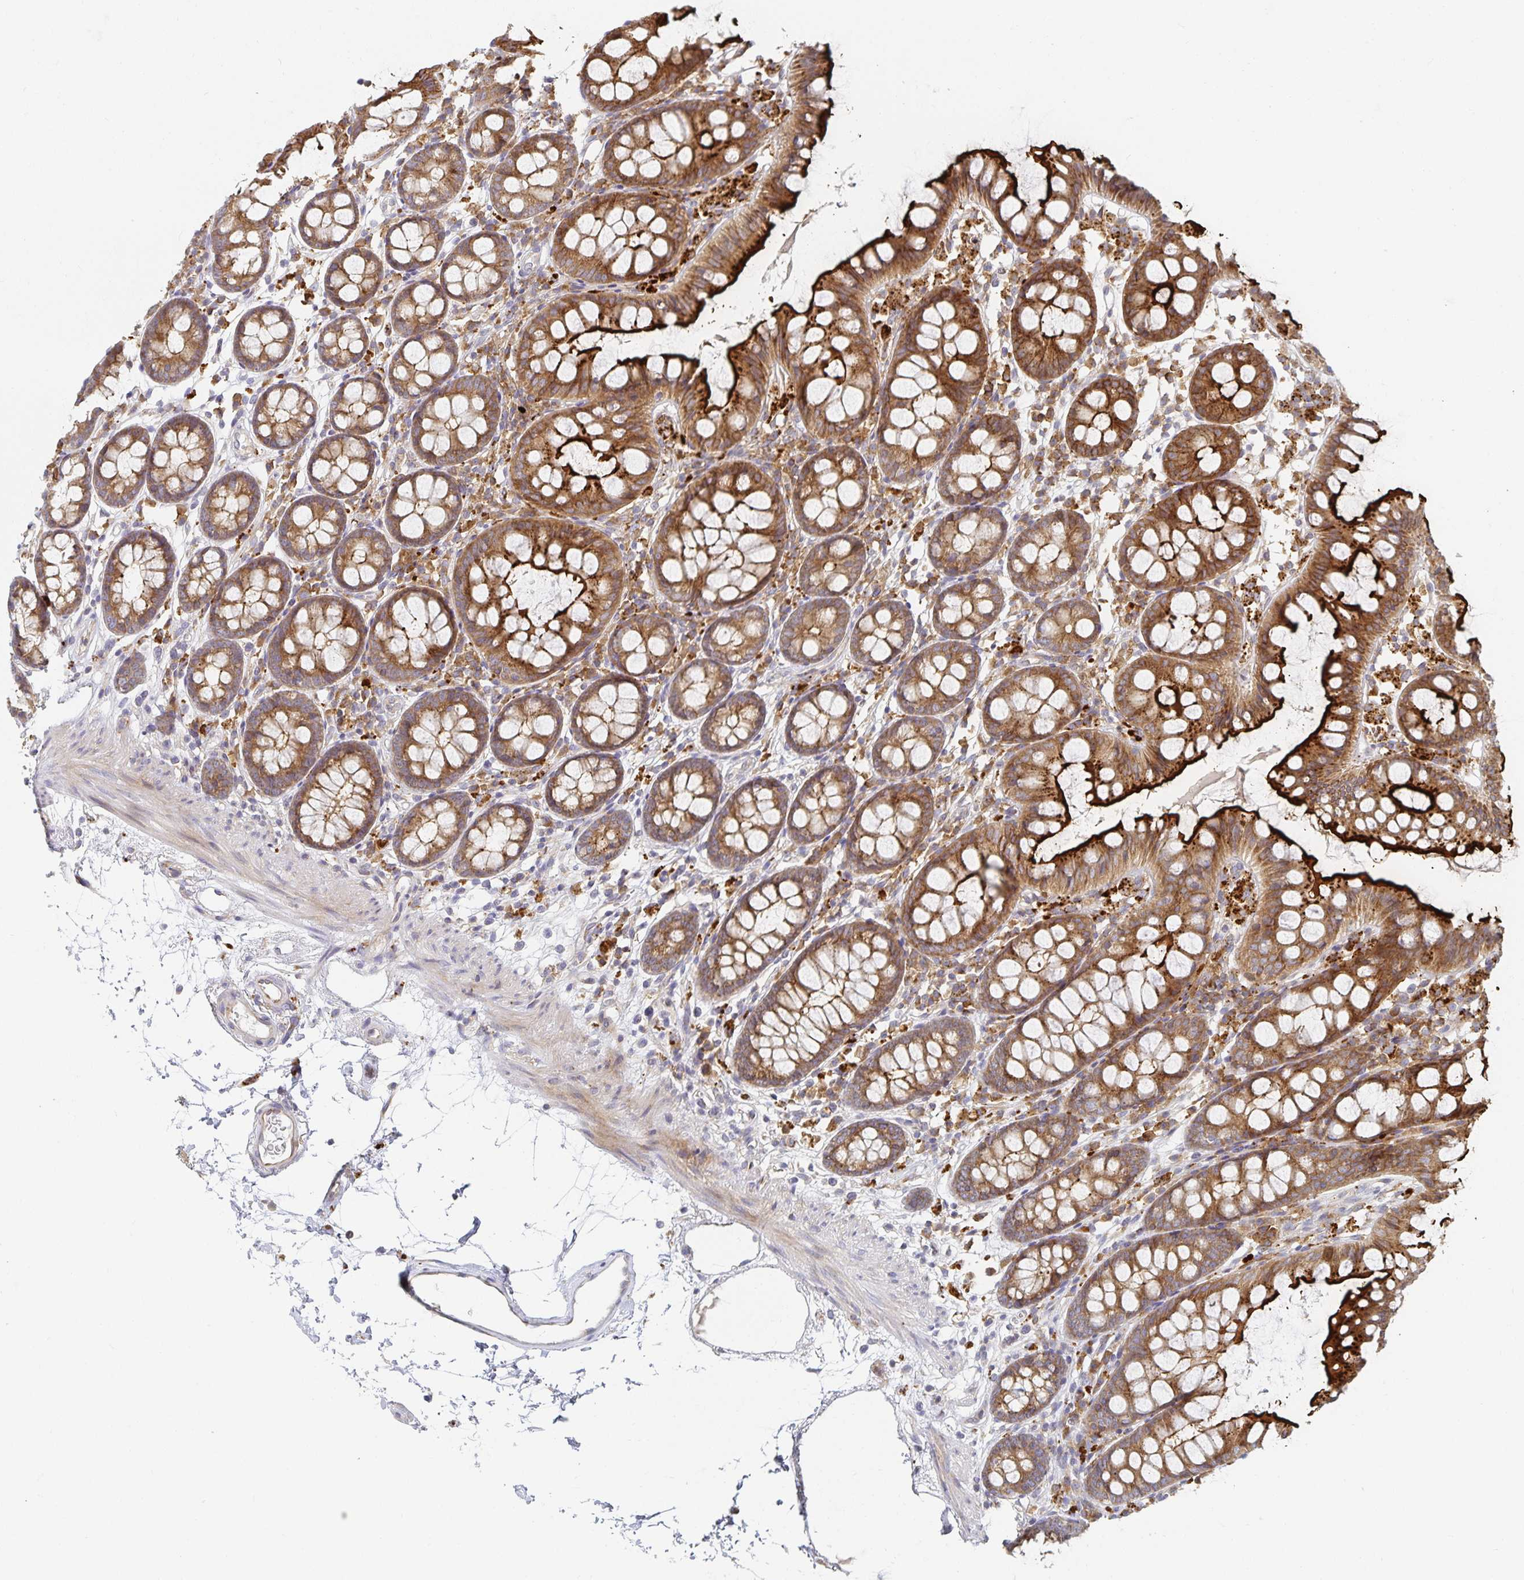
{"staining": {"intensity": "negative", "quantity": "none", "location": "none"}, "tissue": "colon", "cell_type": "Endothelial cells", "image_type": "normal", "snomed": [{"axis": "morphology", "description": "Normal tissue, NOS"}, {"axis": "topography", "description": "Colon"}], "caption": "High magnification brightfield microscopy of normal colon stained with DAB (brown) and counterstained with hematoxylin (blue): endothelial cells show no significant staining. The staining was performed using DAB to visualize the protein expression in brown, while the nuclei were stained in blue with hematoxylin (Magnification: 20x).", "gene": "NOMO1", "patient": {"sex": "female", "age": 84}}